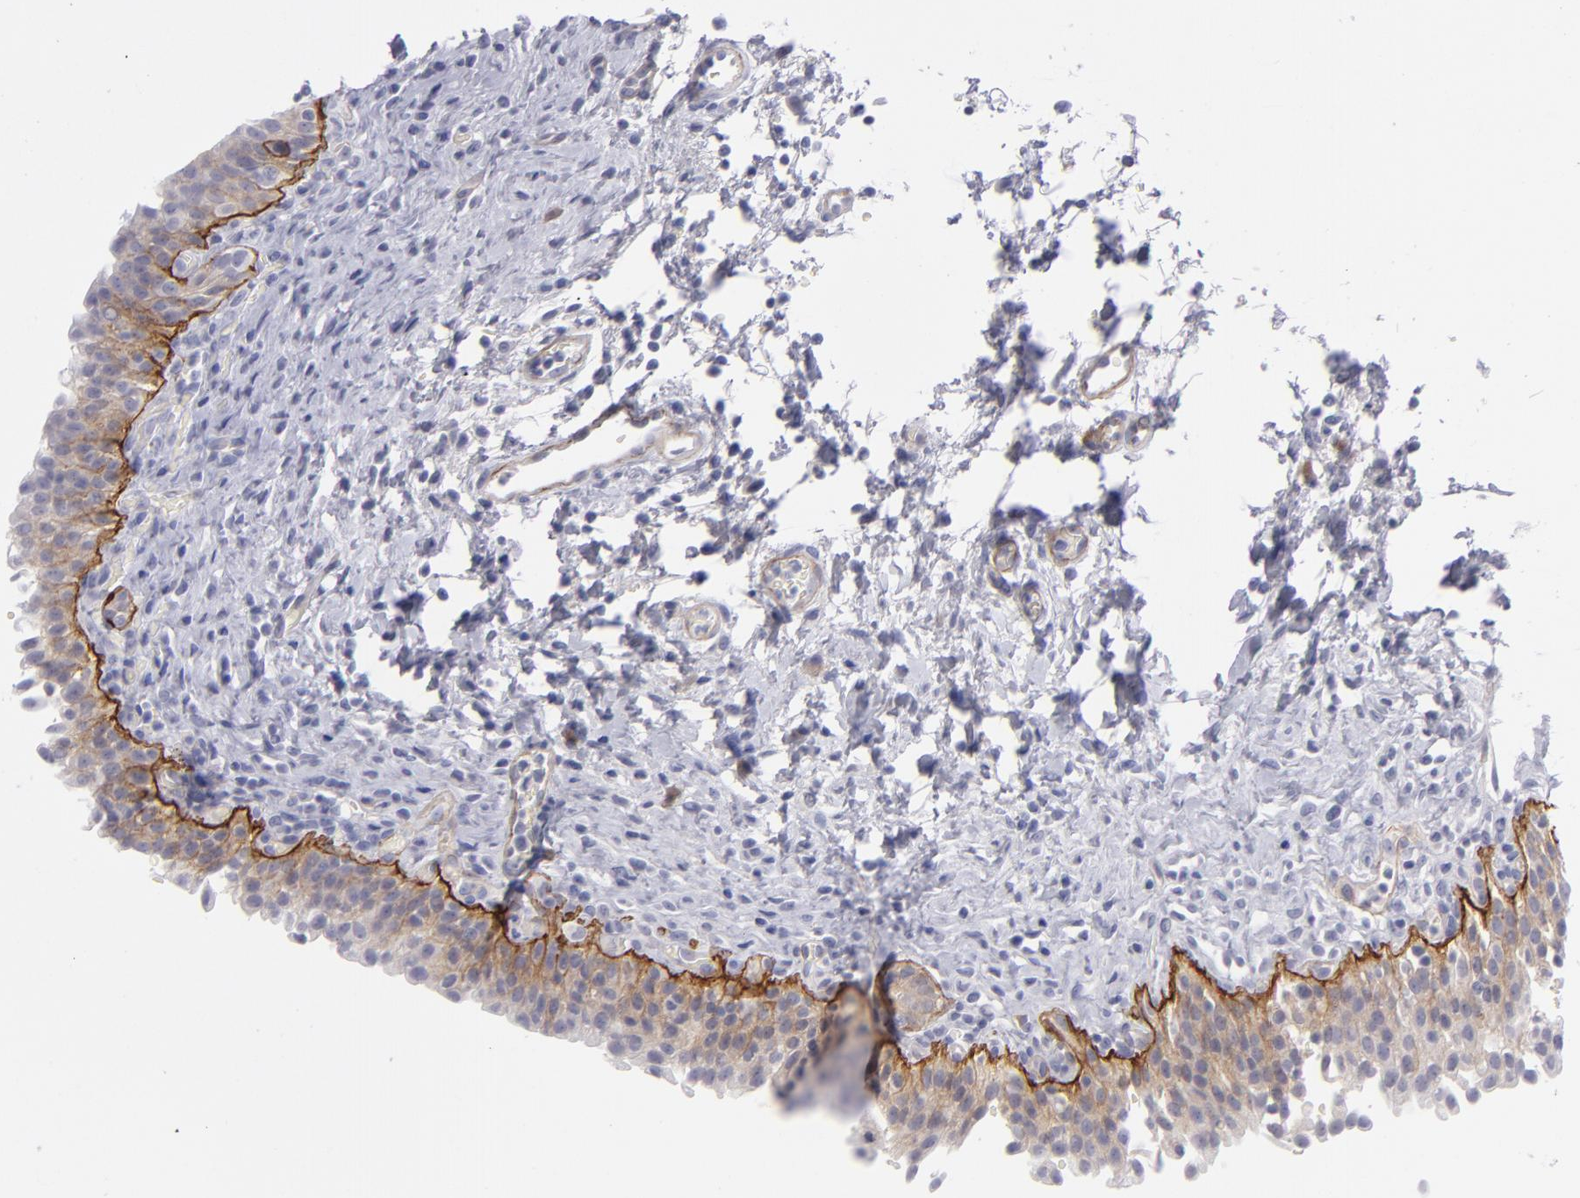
{"staining": {"intensity": "strong", "quantity": "<25%", "location": "cytoplasmic/membranous"}, "tissue": "urinary bladder", "cell_type": "Urothelial cells", "image_type": "normal", "snomed": [{"axis": "morphology", "description": "Normal tissue, NOS"}, {"axis": "topography", "description": "Urinary bladder"}], "caption": "Immunohistochemistry (IHC) image of unremarkable urinary bladder: human urinary bladder stained using immunohistochemistry reveals medium levels of strong protein expression localized specifically in the cytoplasmic/membranous of urothelial cells, appearing as a cytoplasmic/membranous brown color.", "gene": "ITGB4", "patient": {"sex": "male", "age": 51}}